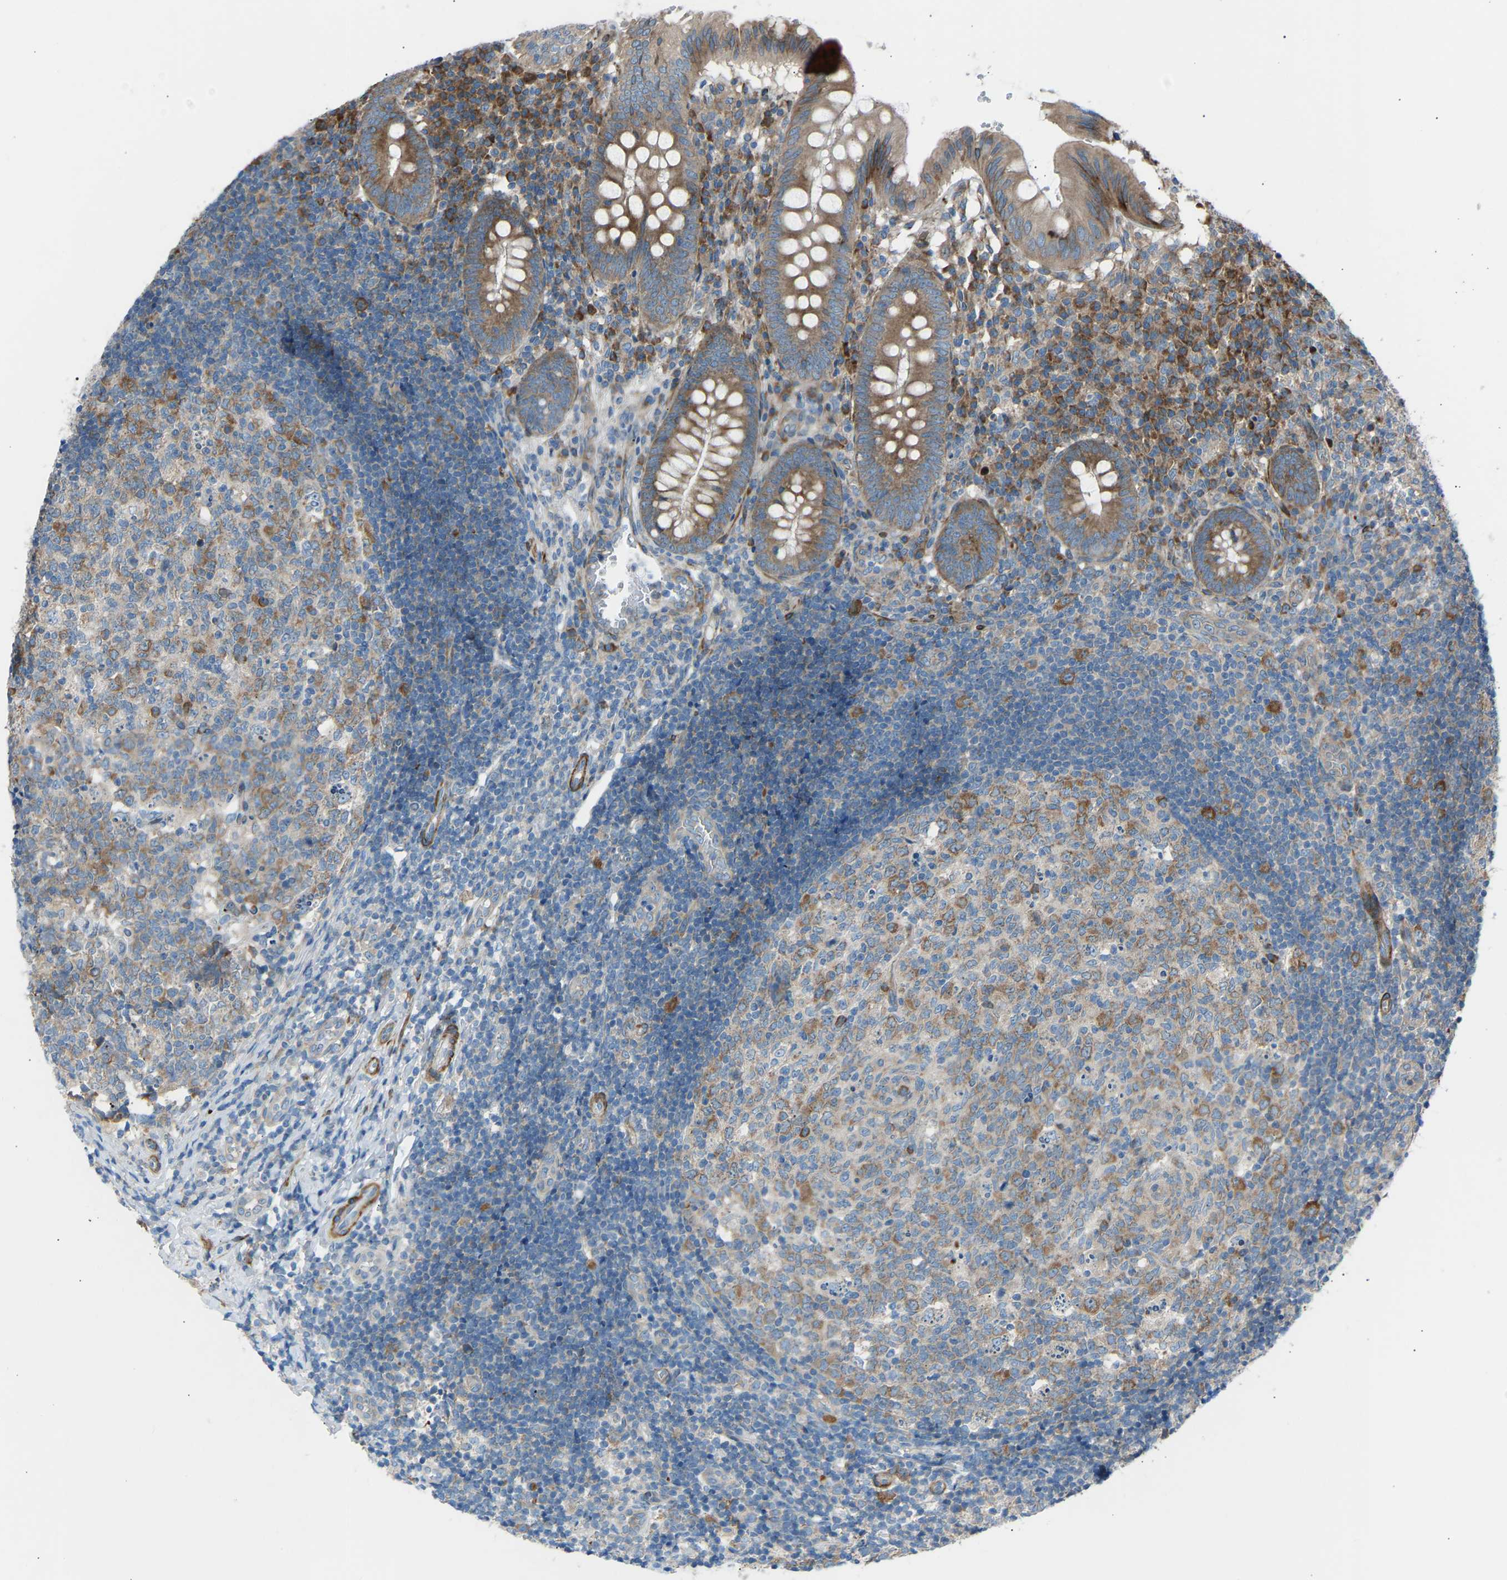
{"staining": {"intensity": "moderate", "quantity": ">75%", "location": "cytoplasmic/membranous"}, "tissue": "appendix", "cell_type": "Glandular cells", "image_type": "normal", "snomed": [{"axis": "morphology", "description": "Normal tissue, NOS"}, {"axis": "topography", "description": "Appendix"}], "caption": "Immunohistochemistry (IHC) of unremarkable human appendix shows medium levels of moderate cytoplasmic/membranous staining in approximately >75% of glandular cells.", "gene": "VPS41", "patient": {"sex": "male", "age": 8}}